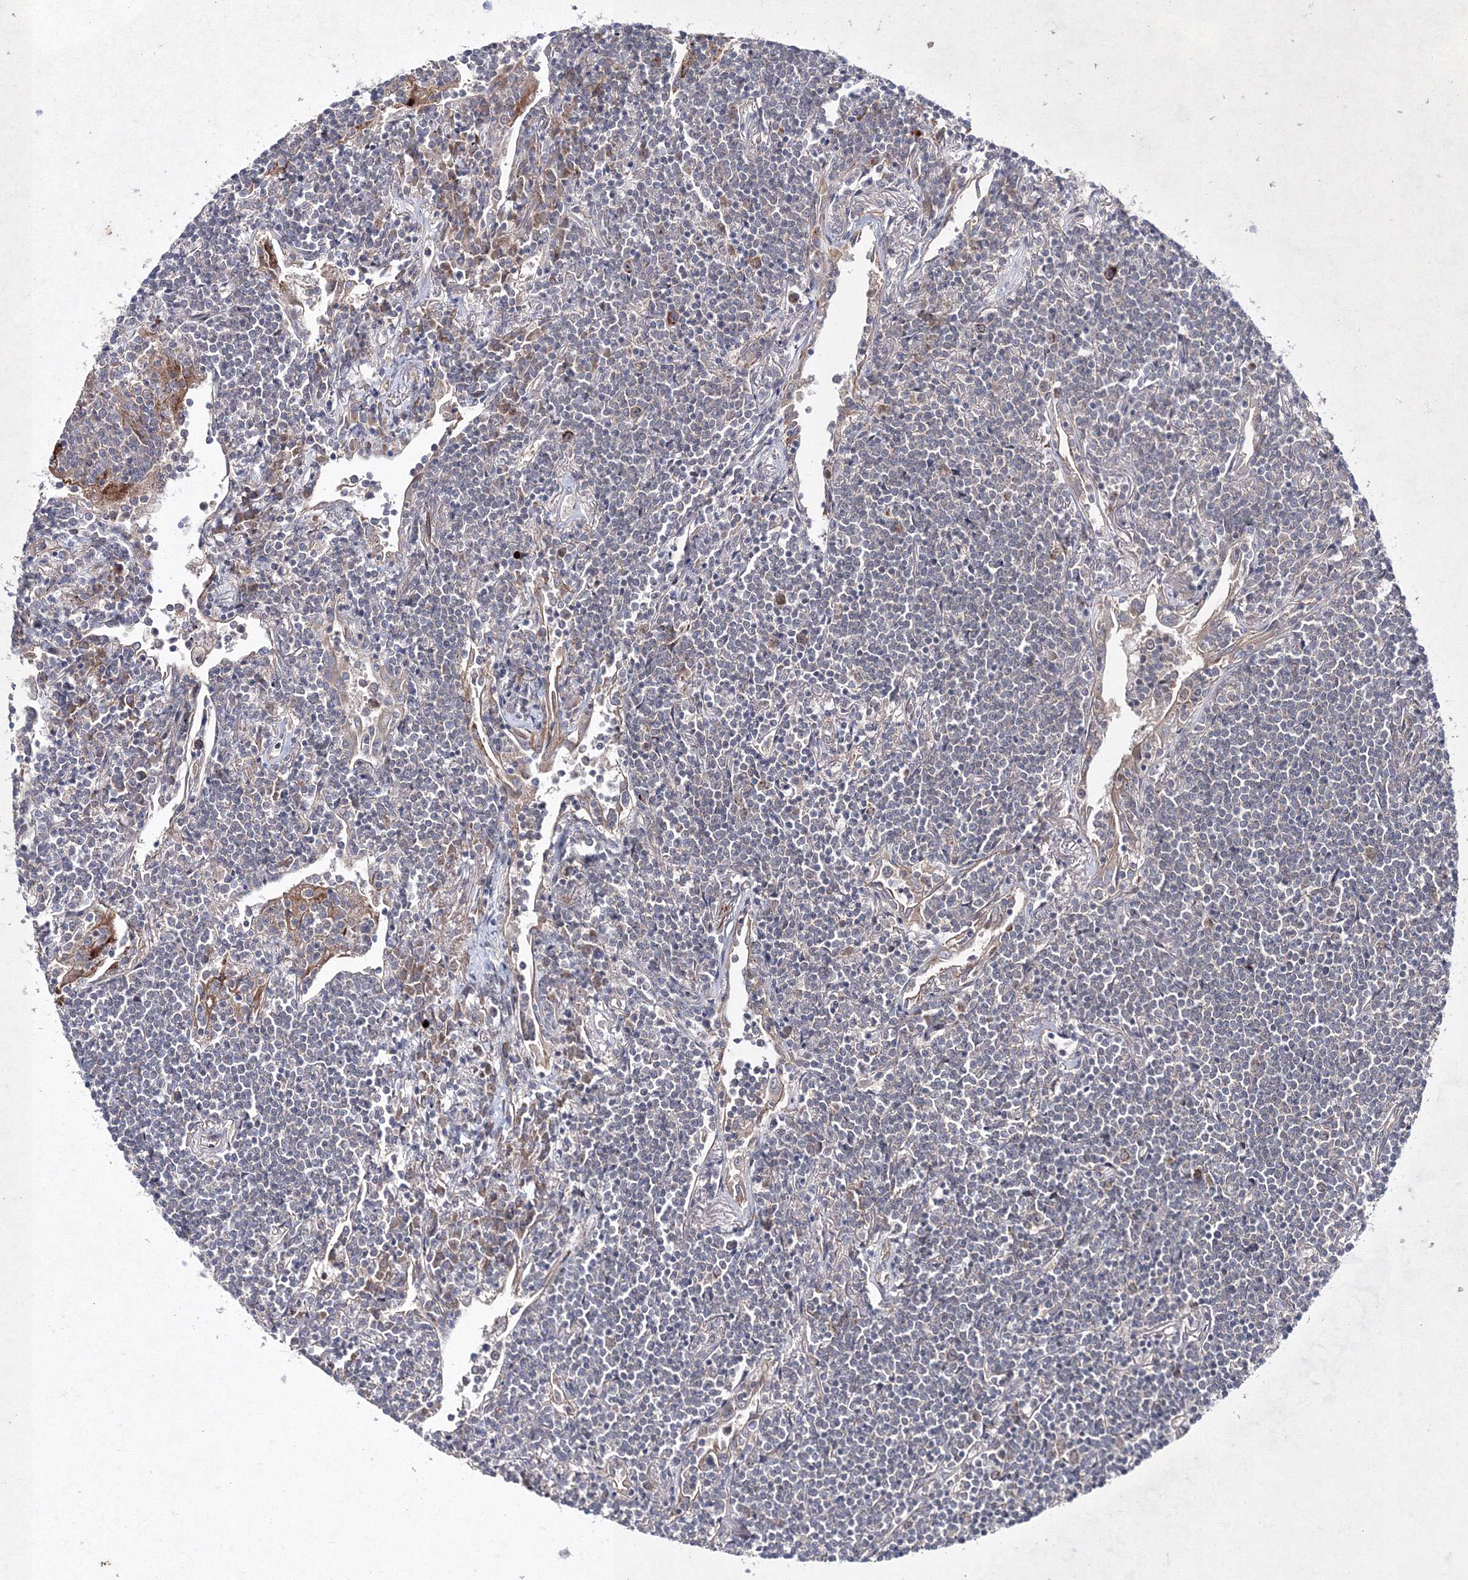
{"staining": {"intensity": "negative", "quantity": "none", "location": "none"}, "tissue": "lymphoma", "cell_type": "Tumor cells", "image_type": "cancer", "snomed": [{"axis": "morphology", "description": "Malignant lymphoma, non-Hodgkin's type, Low grade"}, {"axis": "topography", "description": "Lung"}], "caption": "High magnification brightfield microscopy of lymphoma stained with DAB (brown) and counterstained with hematoxylin (blue): tumor cells show no significant staining. Brightfield microscopy of IHC stained with DAB (brown) and hematoxylin (blue), captured at high magnification.", "gene": "GFM1", "patient": {"sex": "female", "age": 71}}